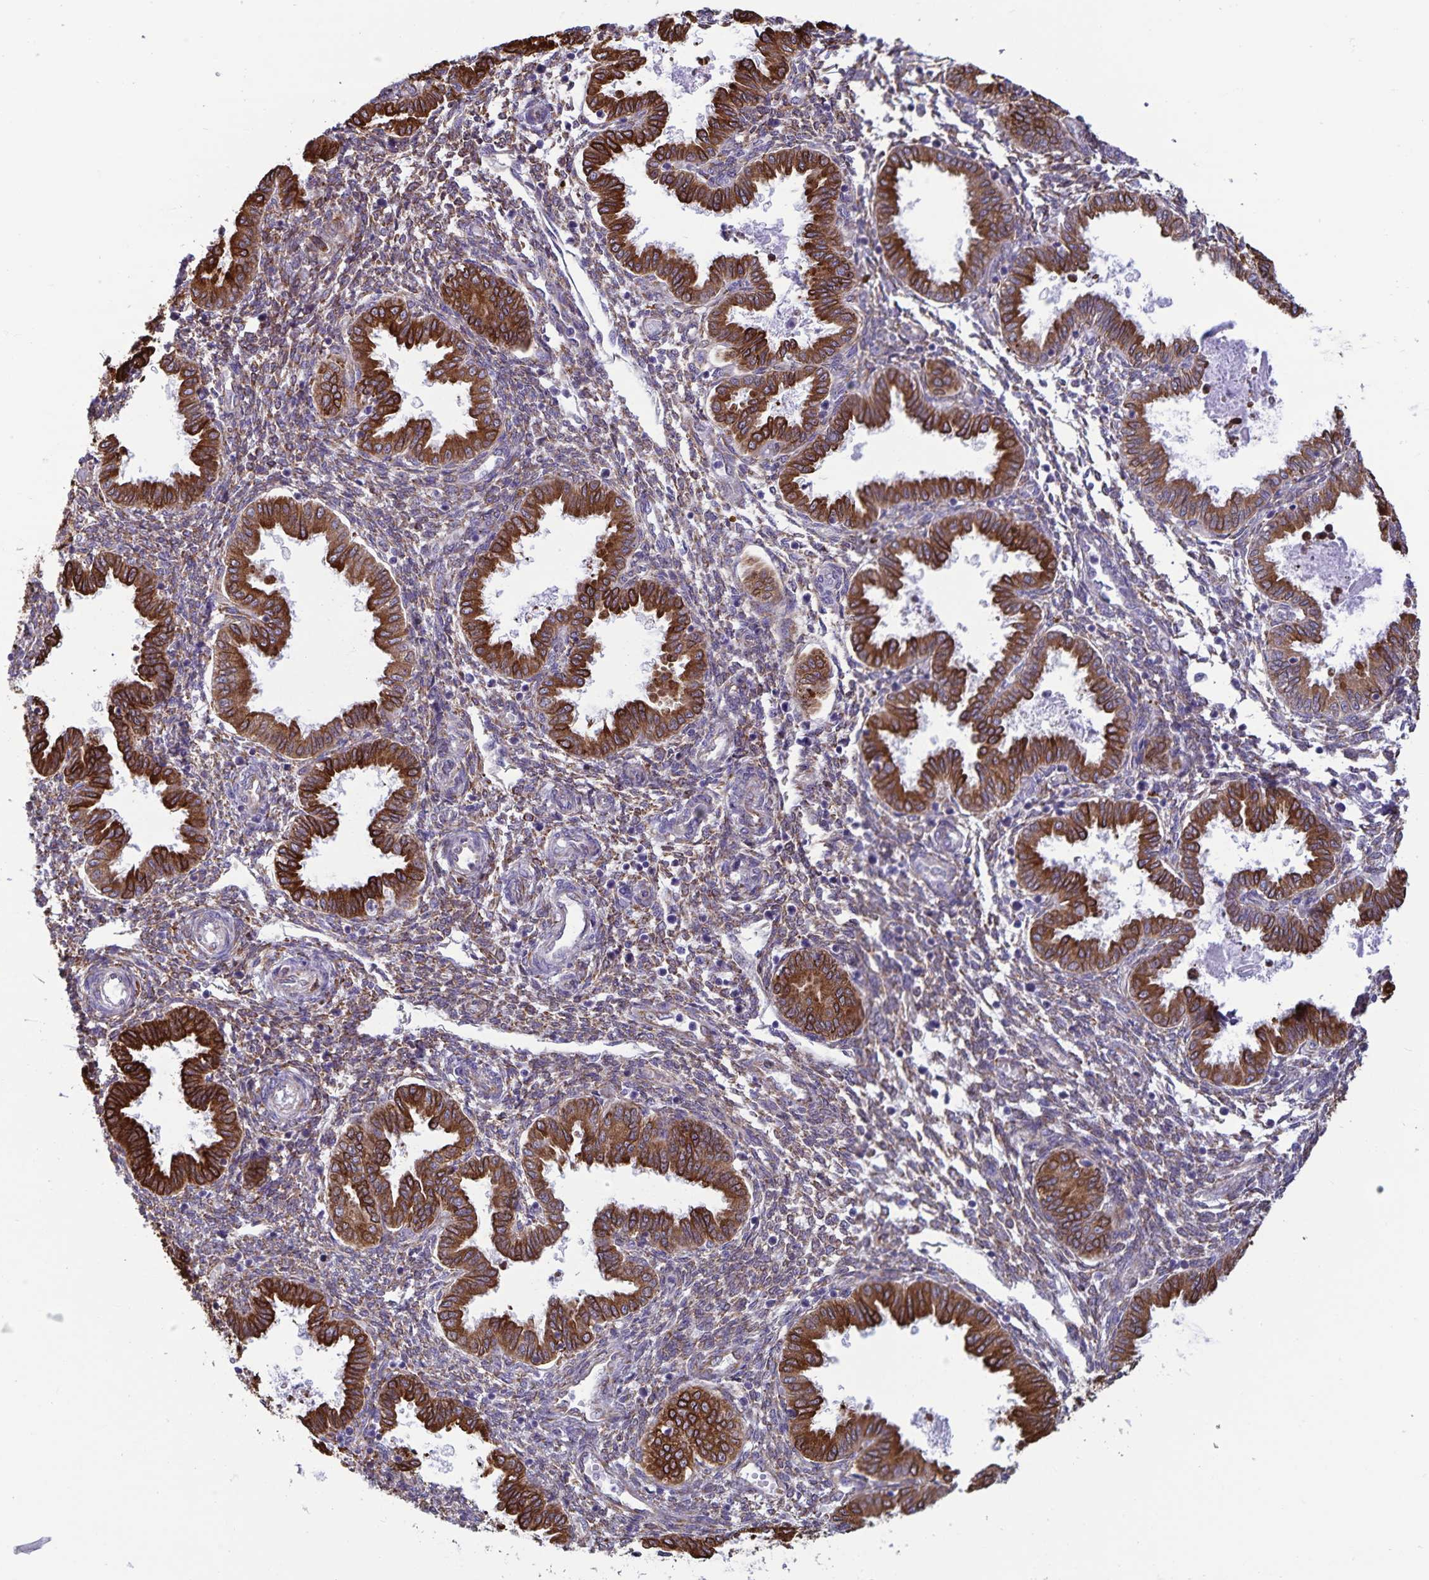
{"staining": {"intensity": "moderate", "quantity": "25%-75%", "location": "cytoplasmic/membranous"}, "tissue": "endometrium", "cell_type": "Cells in endometrial stroma", "image_type": "normal", "snomed": [{"axis": "morphology", "description": "Normal tissue, NOS"}, {"axis": "topography", "description": "Endometrium"}], "caption": "Immunohistochemical staining of normal human endometrium reveals medium levels of moderate cytoplasmic/membranous staining in about 25%-75% of cells in endometrial stroma.", "gene": "RCN1", "patient": {"sex": "female", "age": 33}}